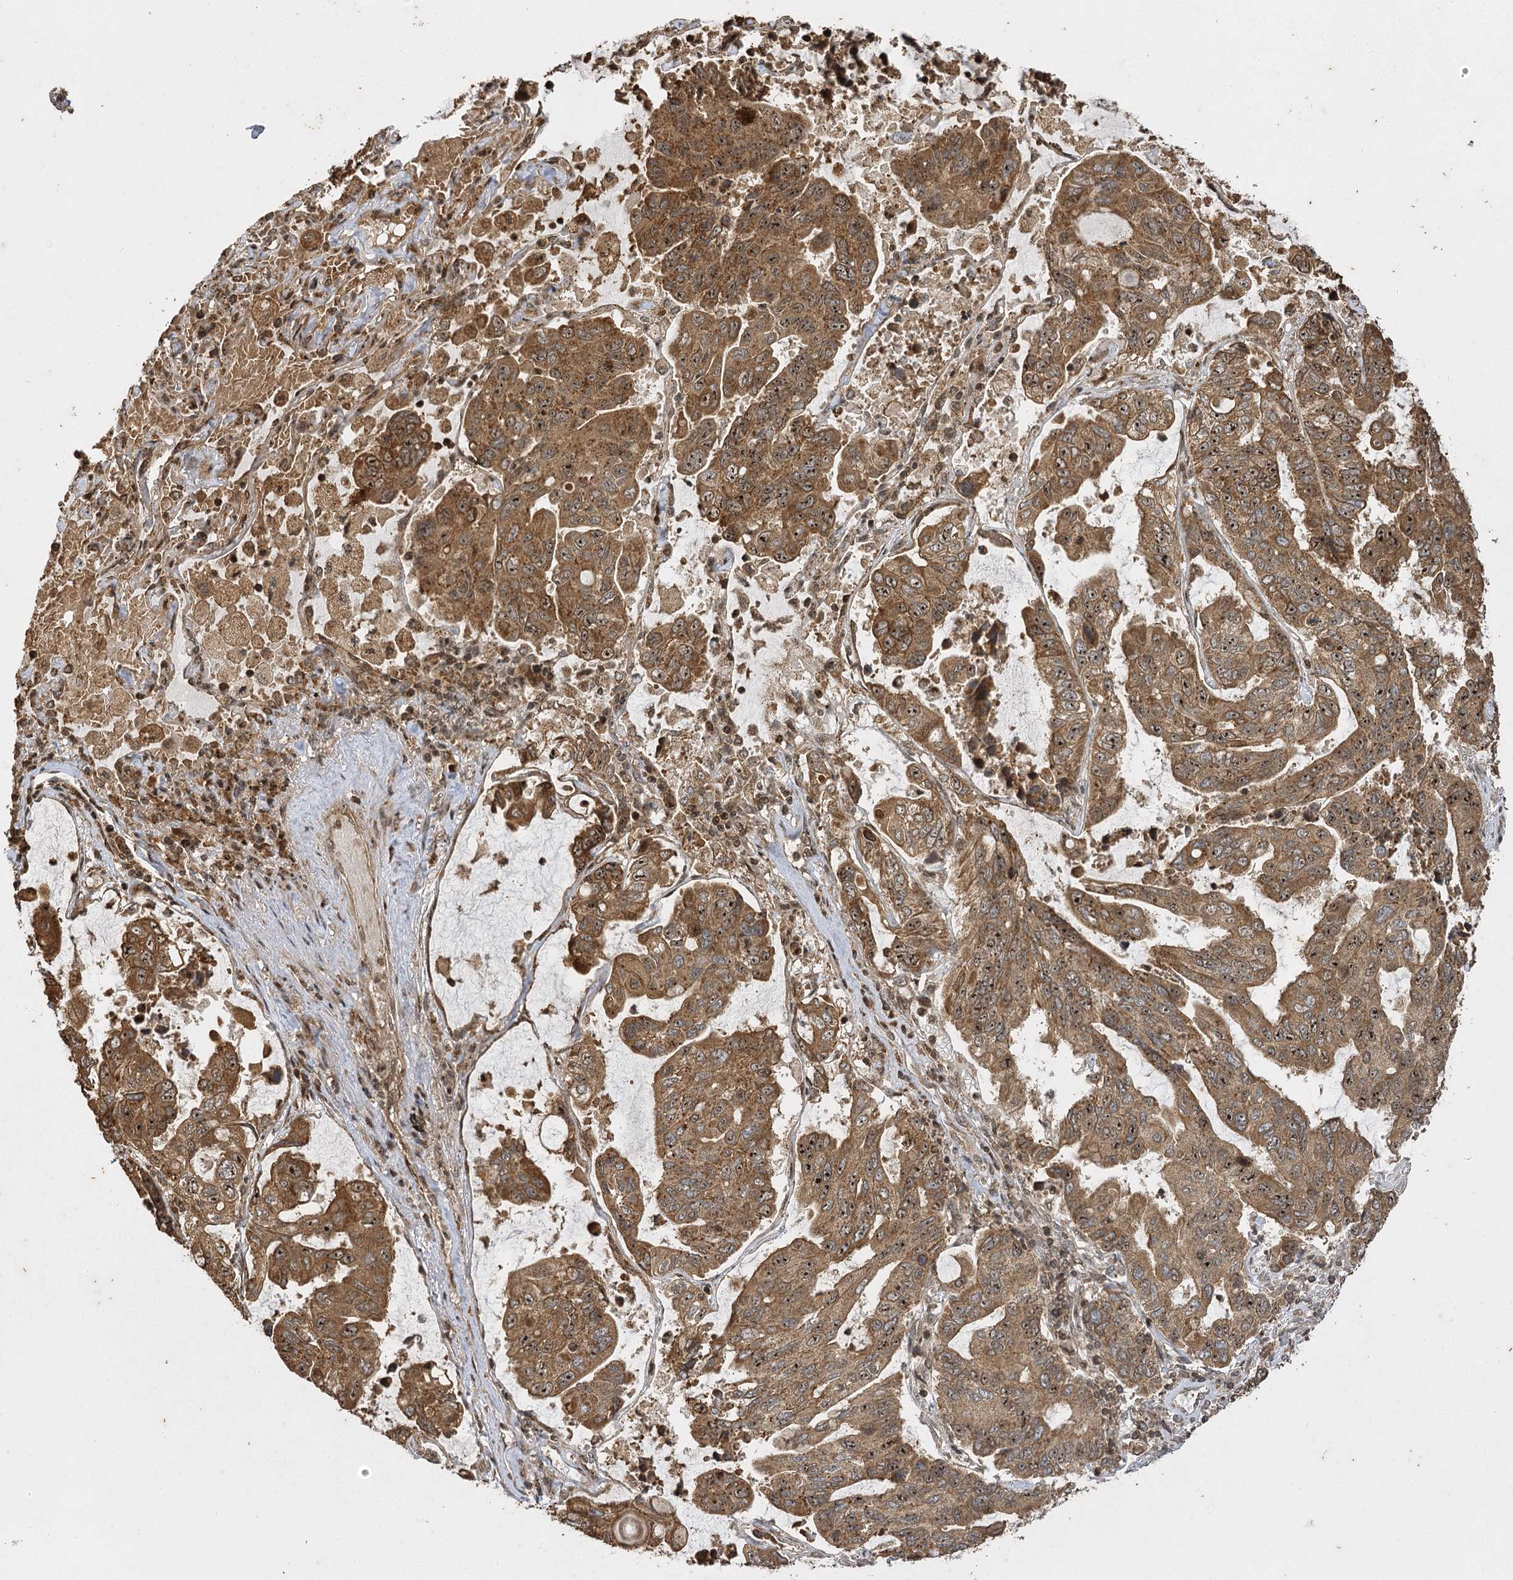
{"staining": {"intensity": "moderate", "quantity": ">75%", "location": "cytoplasmic/membranous,nuclear"}, "tissue": "lung cancer", "cell_type": "Tumor cells", "image_type": "cancer", "snomed": [{"axis": "morphology", "description": "Adenocarcinoma, NOS"}, {"axis": "topography", "description": "Lung"}], "caption": "Immunohistochemical staining of lung cancer displays moderate cytoplasmic/membranous and nuclear protein staining in about >75% of tumor cells.", "gene": "IL11RA", "patient": {"sex": "male", "age": 64}}